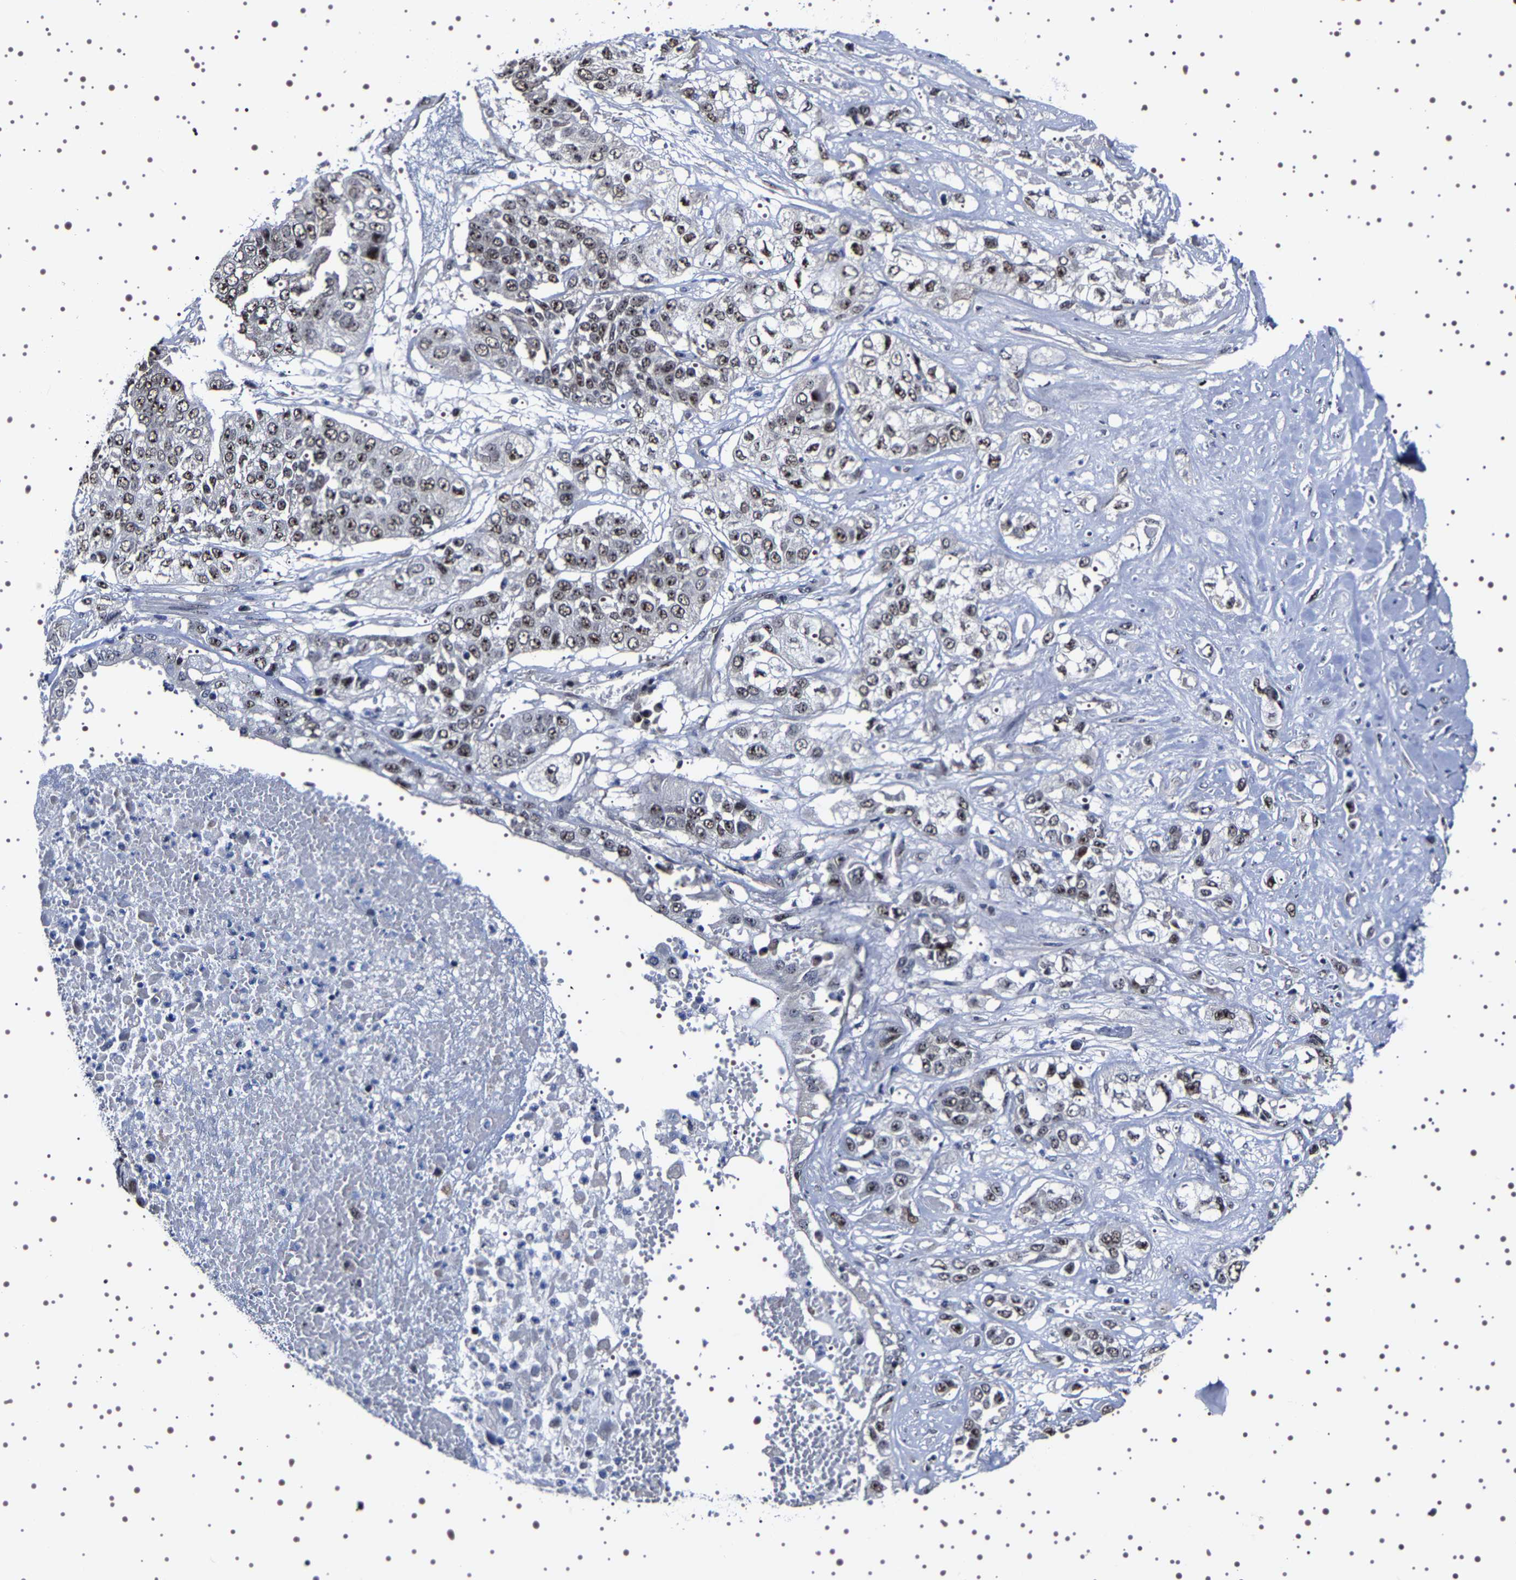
{"staining": {"intensity": "moderate", "quantity": ">75%", "location": "nuclear"}, "tissue": "lung cancer", "cell_type": "Tumor cells", "image_type": "cancer", "snomed": [{"axis": "morphology", "description": "Squamous cell carcinoma, NOS"}, {"axis": "topography", "description": "Lung"}], "caption": "Immunohistochemical staining of human squamous cell carcinoma (lung) displays moderate nuclear protein staining in approximately >75% of tumor cells.", "gene": "GNL3", "patient": {"sex": "male", "age": 71}}